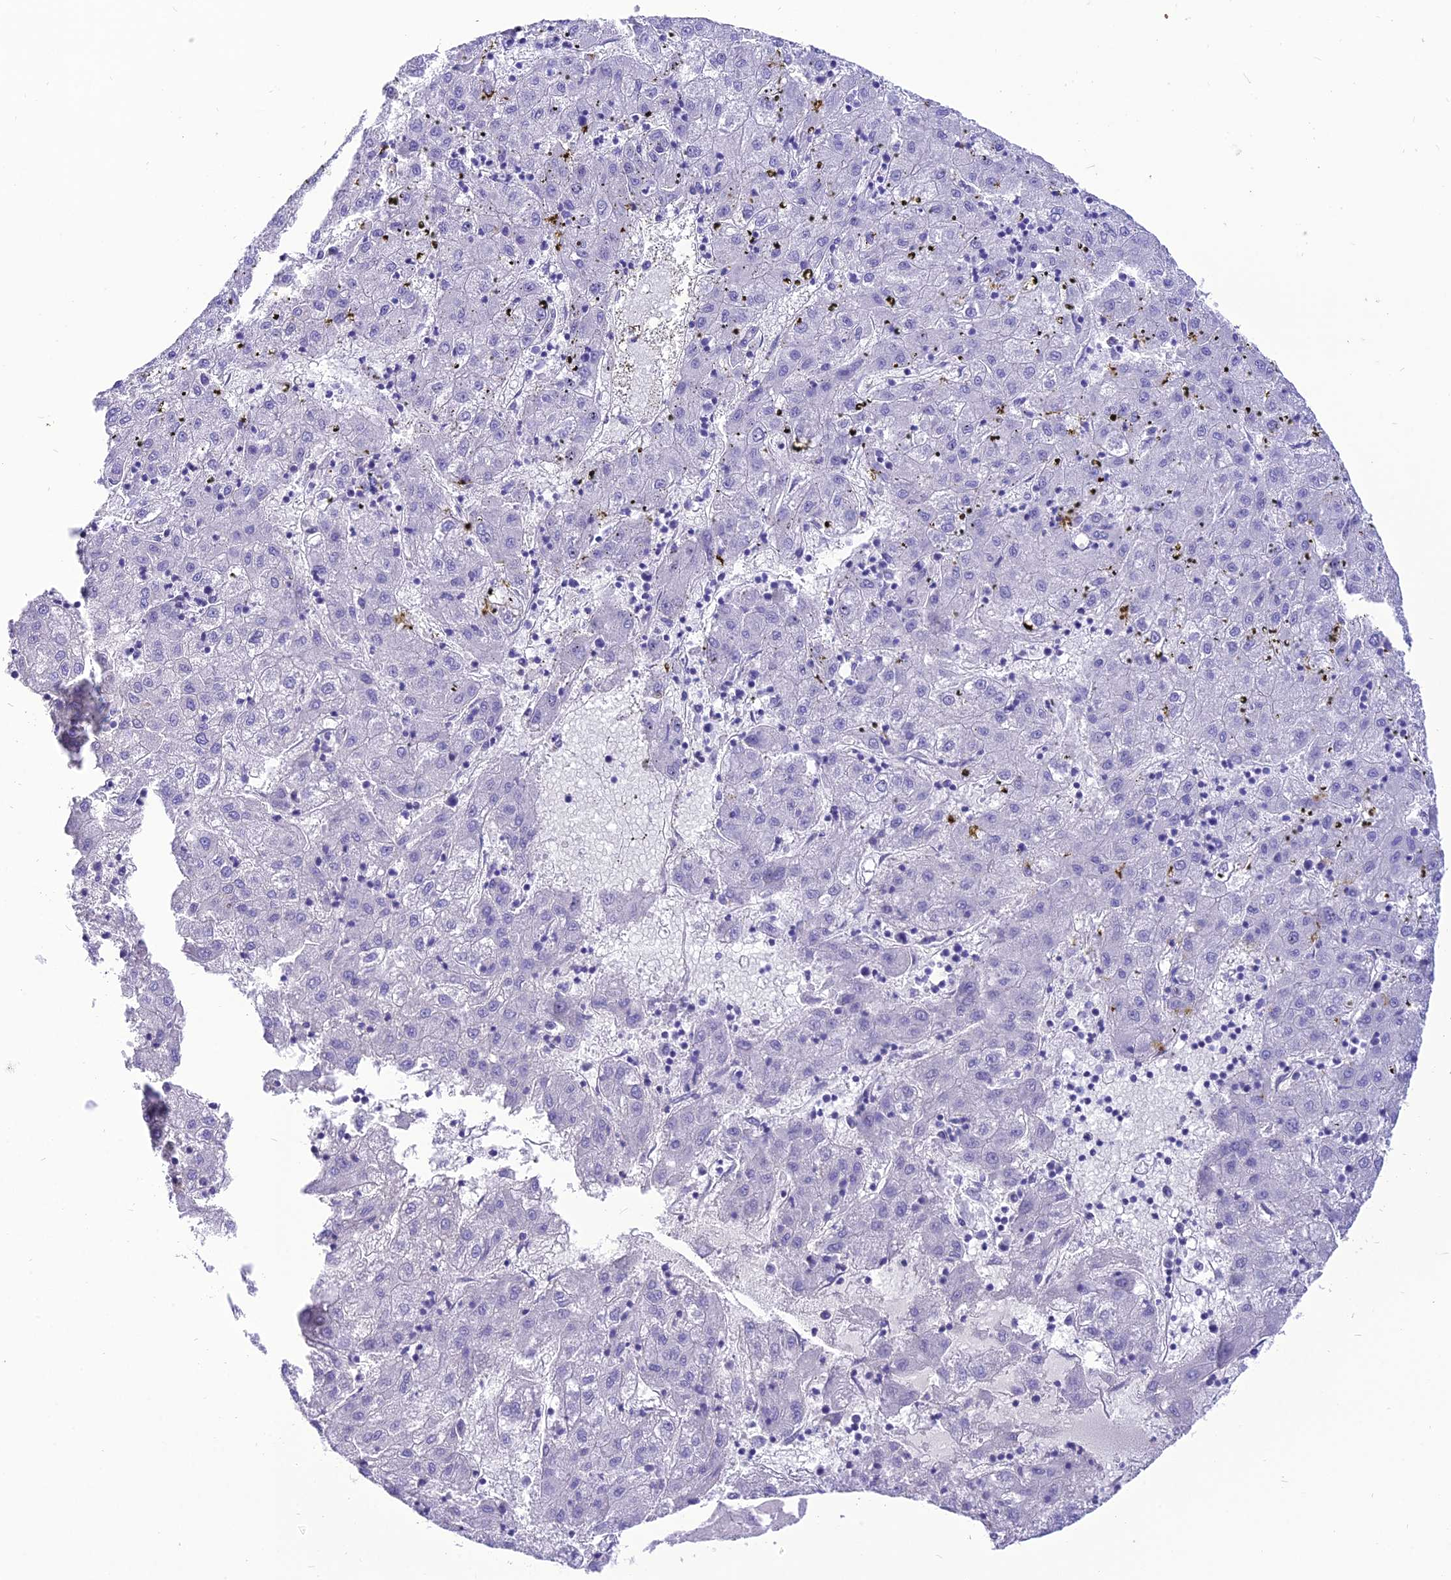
{"staining": {"intensity": "negative", "quantity": "none", "location": "none"}, "tissue": "liver cancer", "cell_type": "Tumor cells", "image_type": "cancer", "snomed": [{"axis": "morphology", "description": "Carcinoma, Hepatocellular, NOS"}, {"axis": "topography", "description": "Liver"}], "caption": "Immunohistochemical staining of human hepatocellular carcinoma (liver) reveals no significant expression in tumor cells.", "gene": "PNMA5", "patient": {"sex": "male", "age": 72}}